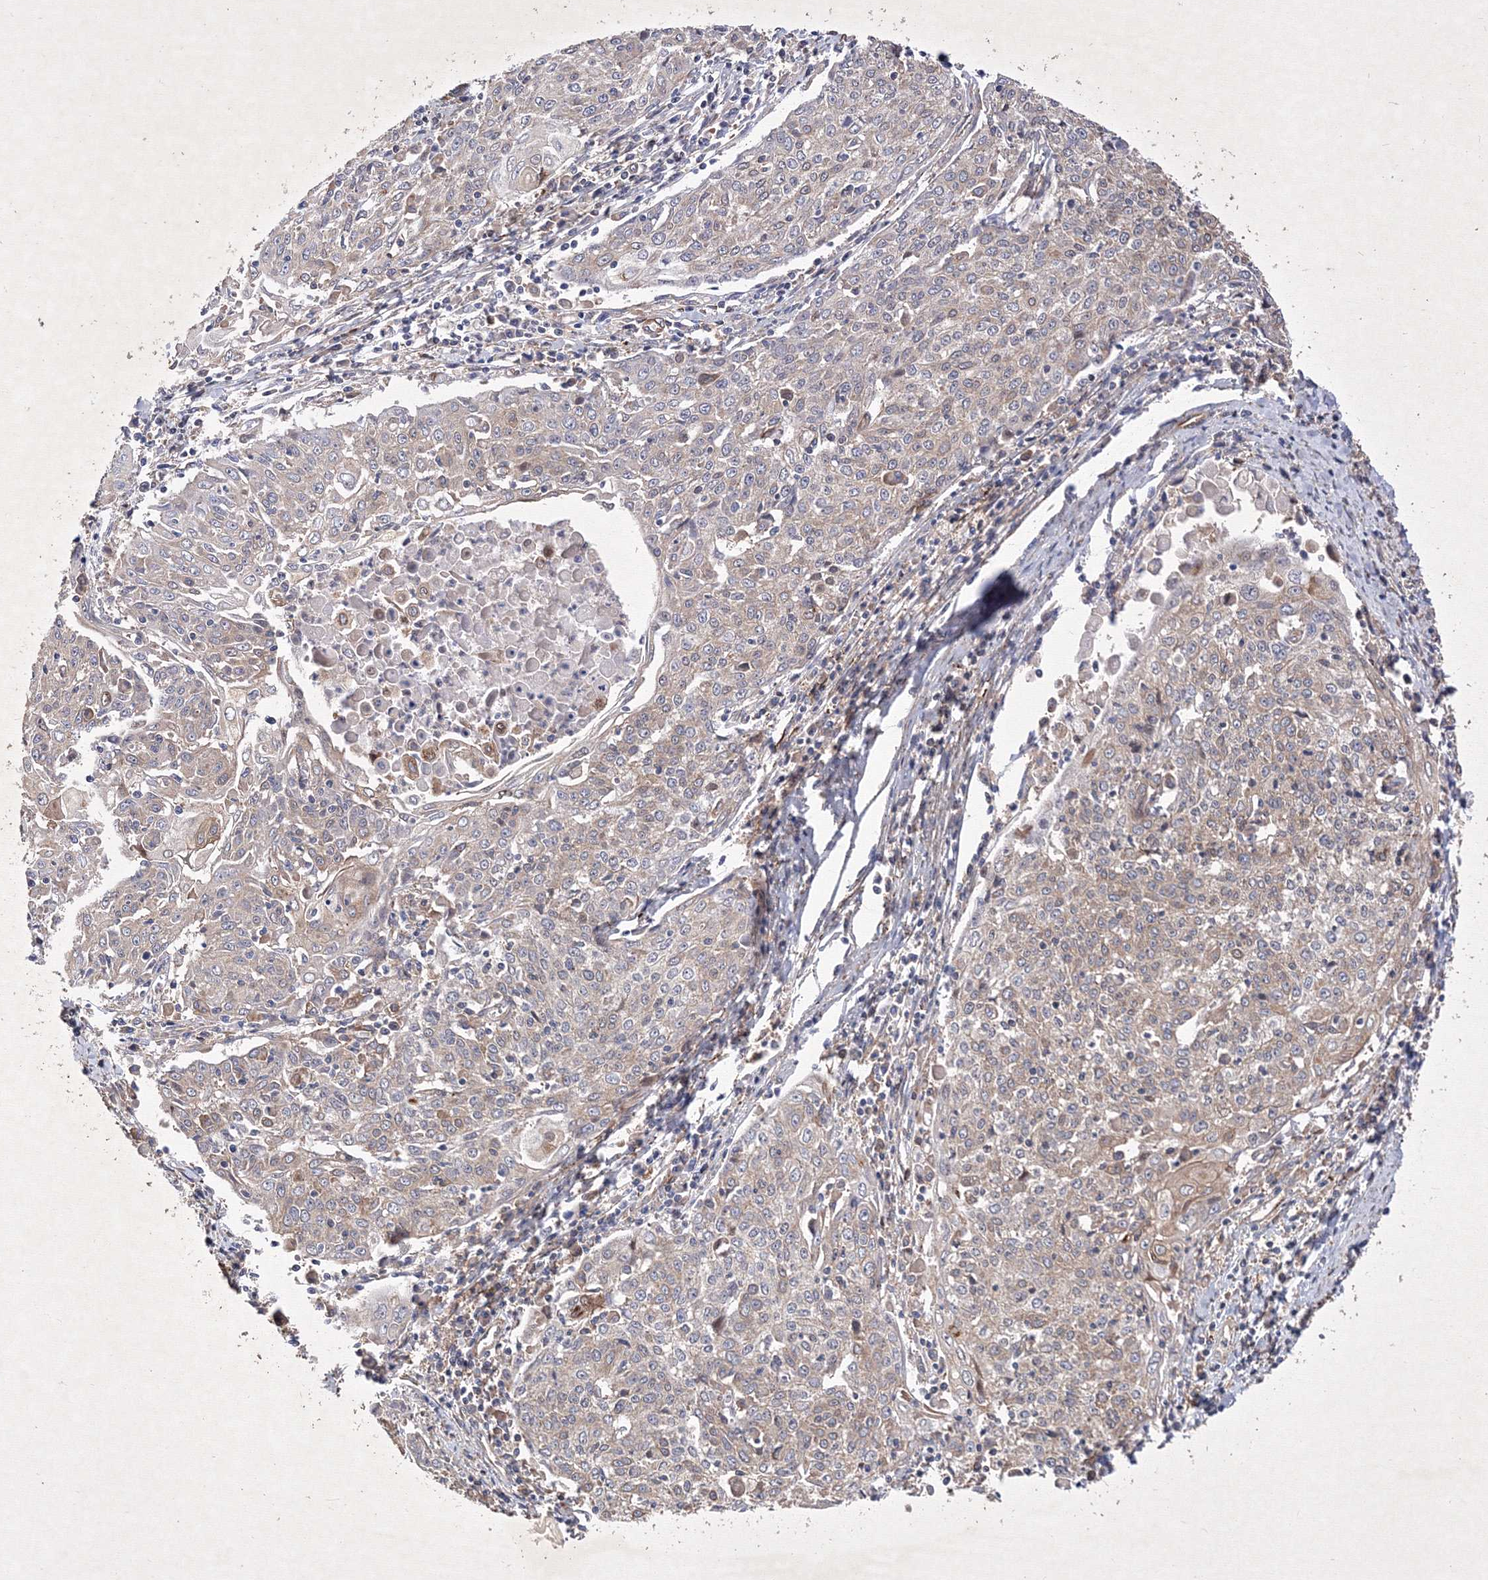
{"staining": {"intensity": "weak", "quantity": "<25%", "location": "cytoplasmic/membranous"}, "tissue": "cervical cancer", "cell_type": "Tumor cells", "image_type": "cancer", "snomed": [{"axis": "morphology", "description": "Squamous cell carcinoma, NOS"}, {"axis": "topography", "description": "Cervix"}], "caption": "High power microscopy image of an immunohistochemistry histopathology image of squamous cell carcinoma (cervical), revealing no significant positivity in tumor cells. (Stains: DAB (3,3'-diaminobenzidine) immunohistochemistry (IHC) with hematoxylin counter stain, Microscopy: brightfield microscopy at high magnification).", "gene": "SNX18", "patient": {"sex": "female", "age": 48}}